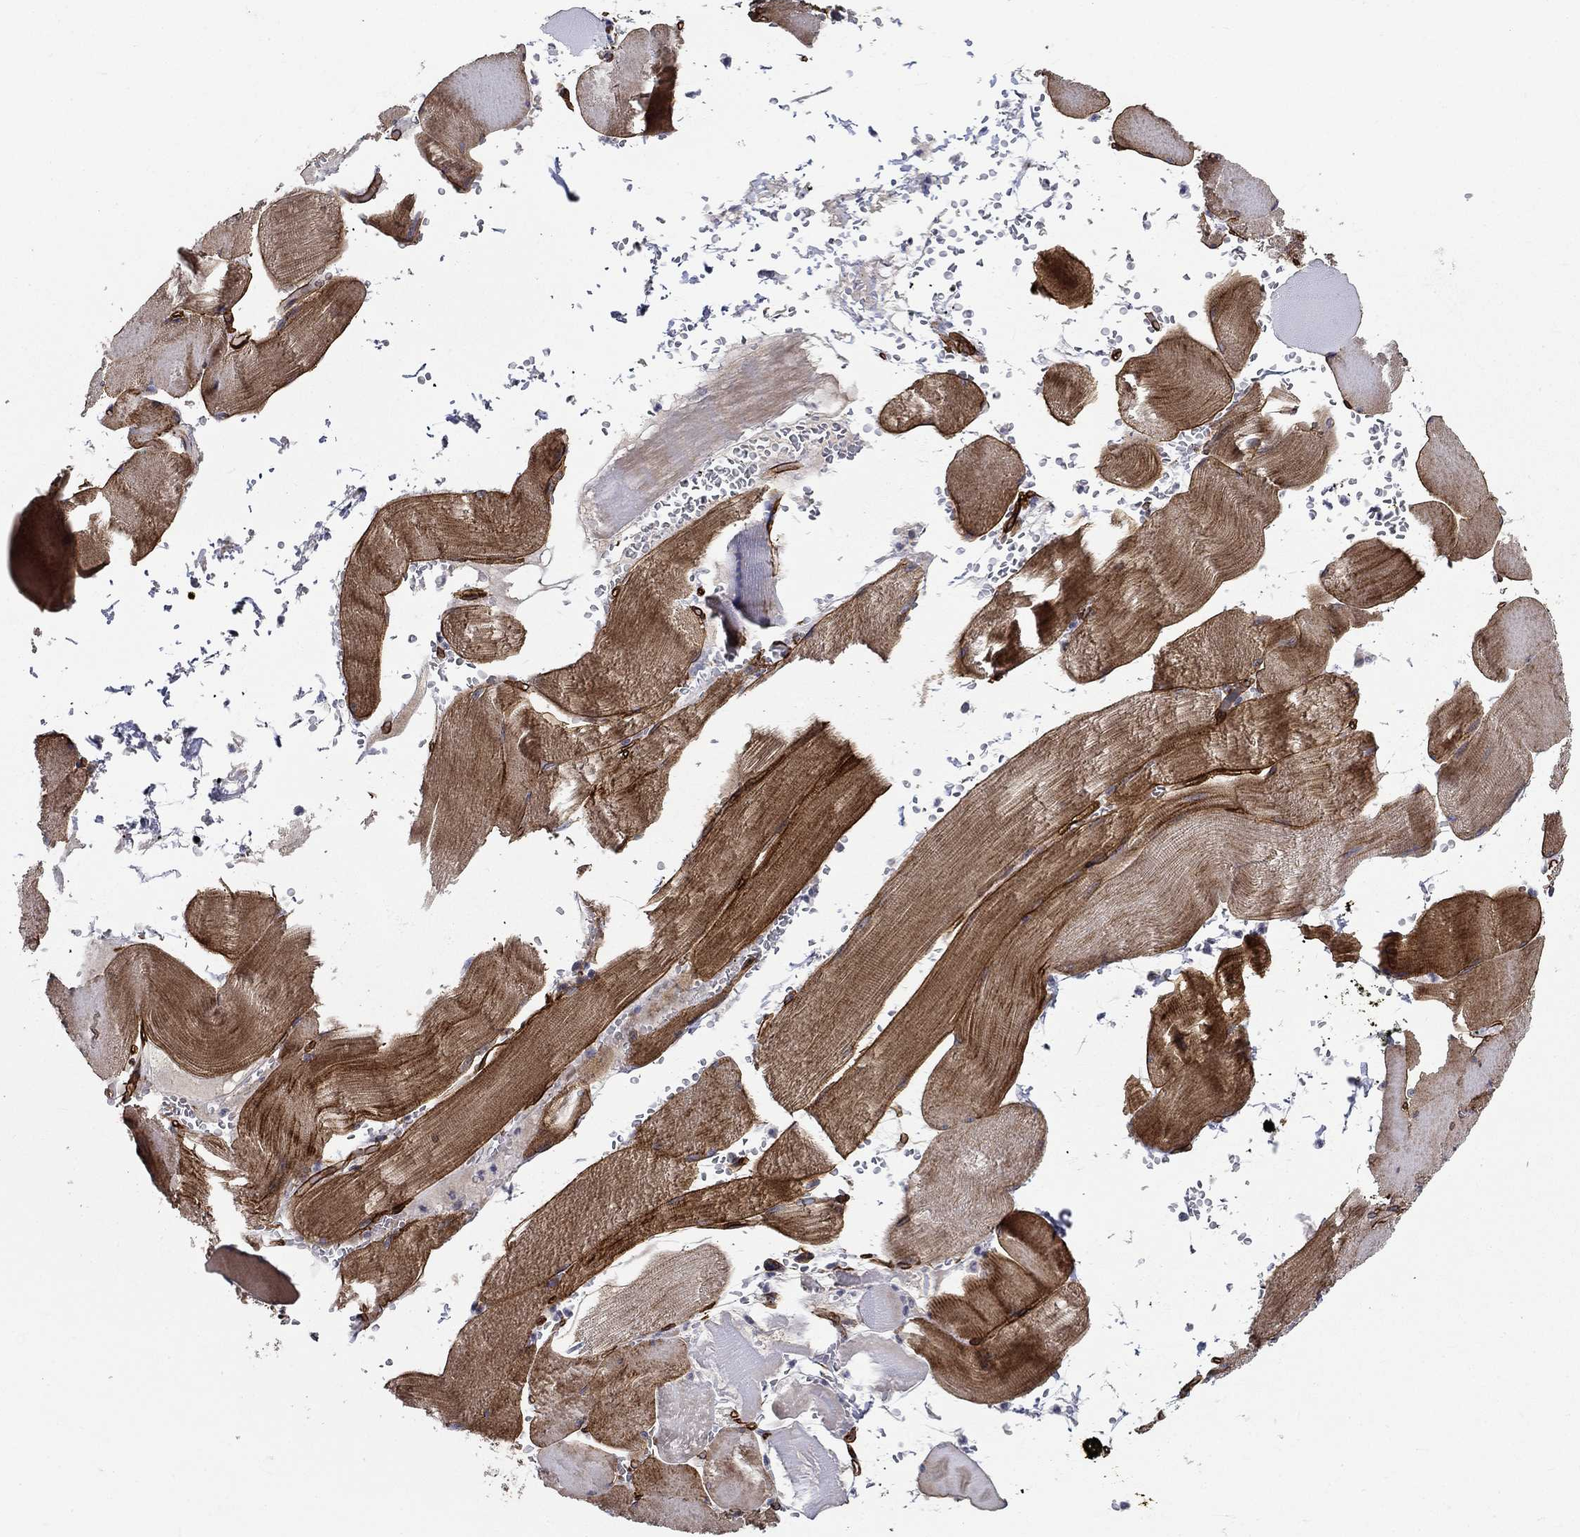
{"staining": {"intensity": "moderate", "quantity": "25%-75%", "location": "cytoplasmic/membranous"}, "tissue": "skeletal muscle", "cell_type": "Myocytes", "image_type": "normal", "snomed": [{"axis": "morphology", "description": "Normal tissue, NOS"}, {"axis": "topography", "description": "Skeletal muscle"}], "caption": "Human skeletal muscle stained with a brown dye exhibits moderate cytoplasmic/membranous positive expression in about 25%-75% of myocytes.", "gene": "SYNC", "patient": {"sex": "male", "age": 56}}